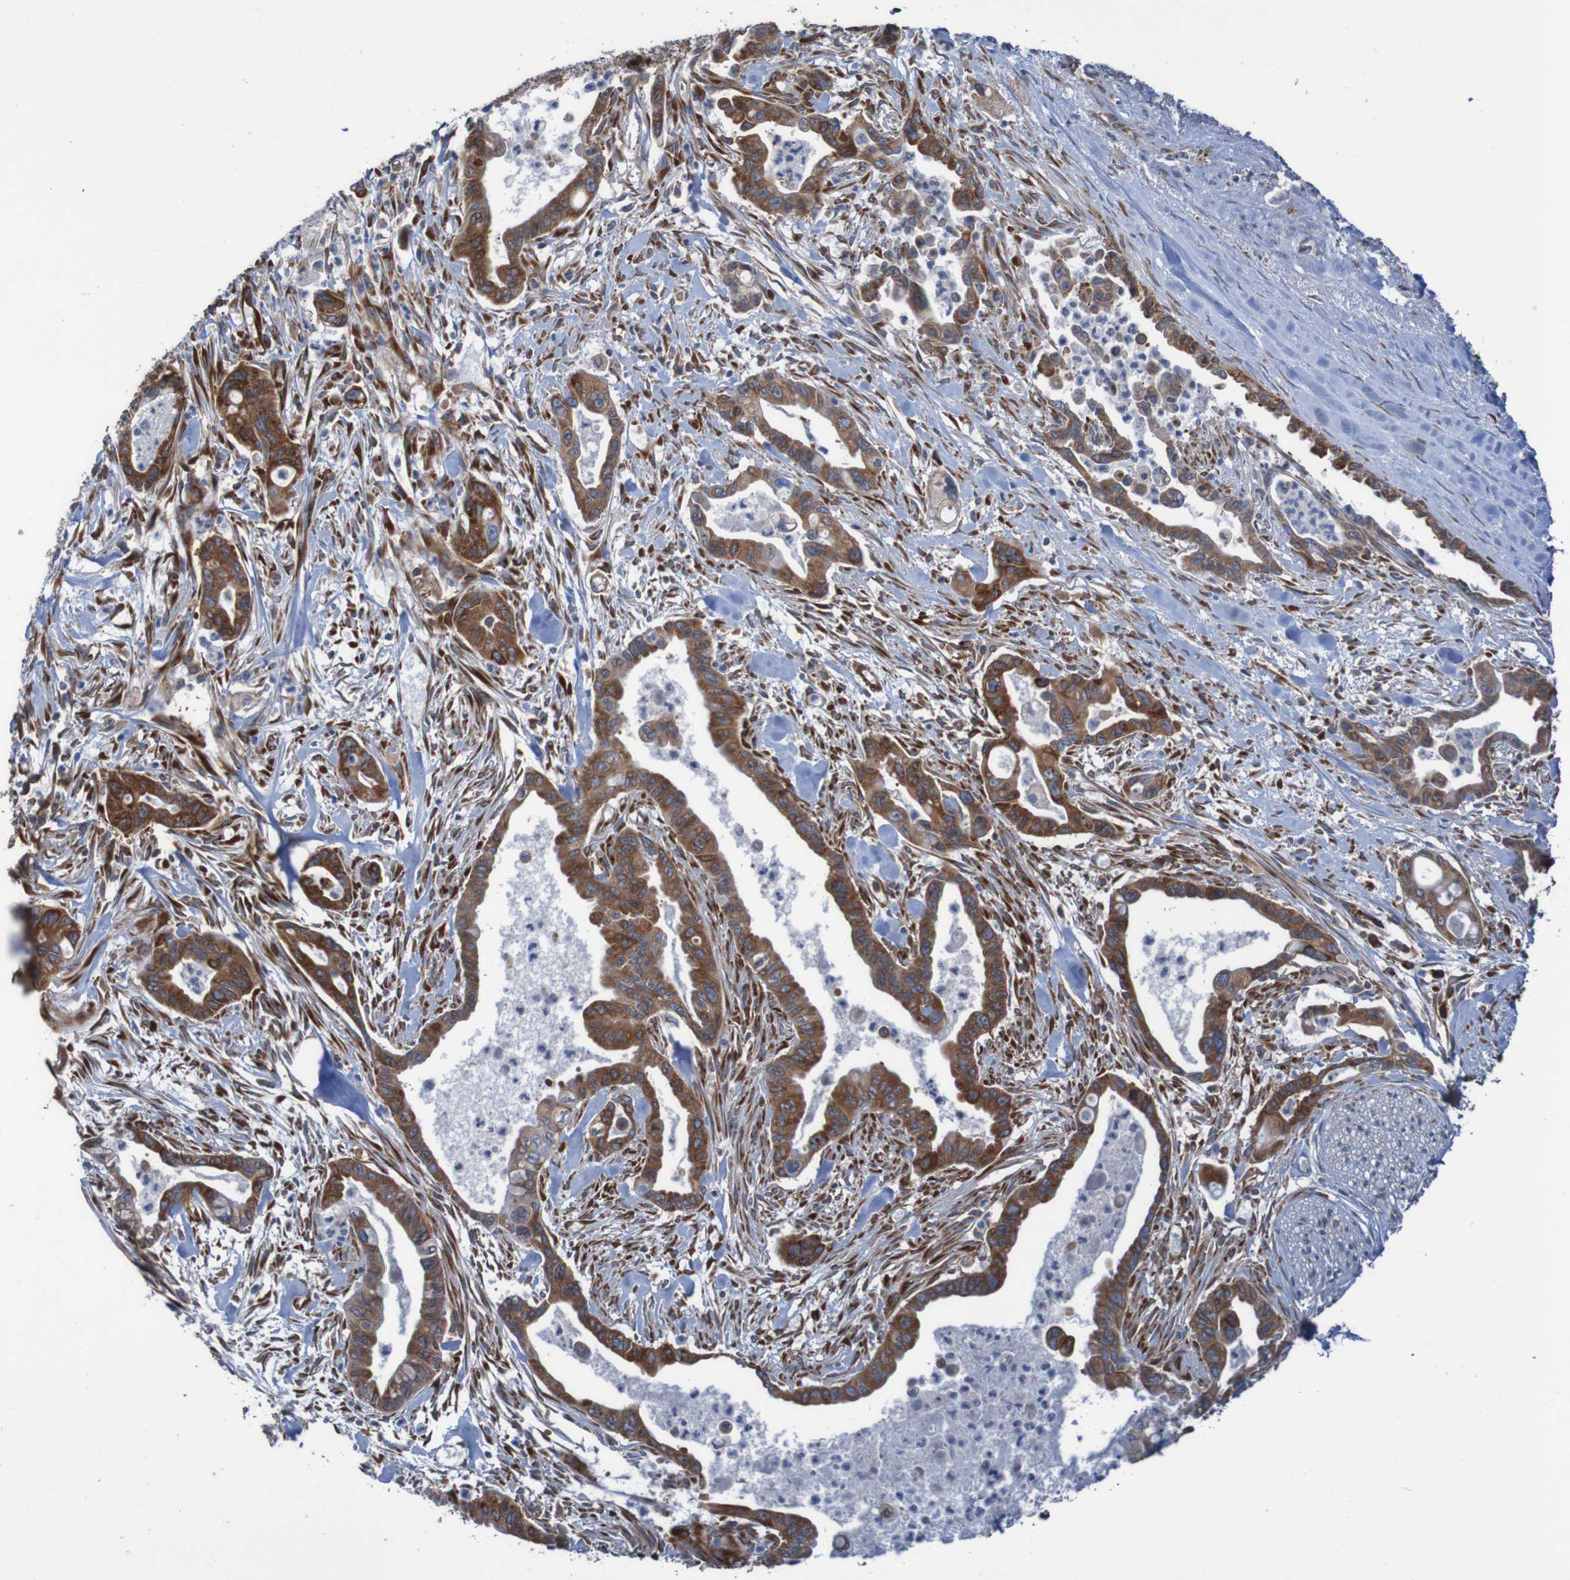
{"staining": {"intensity": "moderate", "quantity": ">75%", "location": "cytoplasmic/membranous"}, "tissue": "pancreatic cancer", "cell_type": "Tumor cells", "image_type": "cancer", "snomed": [{"axis": "morphology", "description": "Adenocarcinoma, NOS"}, {"axis": "topography", "description": "Pancreas"}], "caption": "Immunohistochemical staining of human pancreatic cancer (adenocarcinoma) displays moderate cytoplasmic/membranous protein staining in about >75% of tumor cells. The staining was performed using DAB (3,3'-diaminobenzidine) to visualize the protein expression in brown, while the nuclei were stained in blue with hematoxylin (Magnification: 20x).", "gene": "RPL10", "patient": {"sex": "male", "age": 70}}